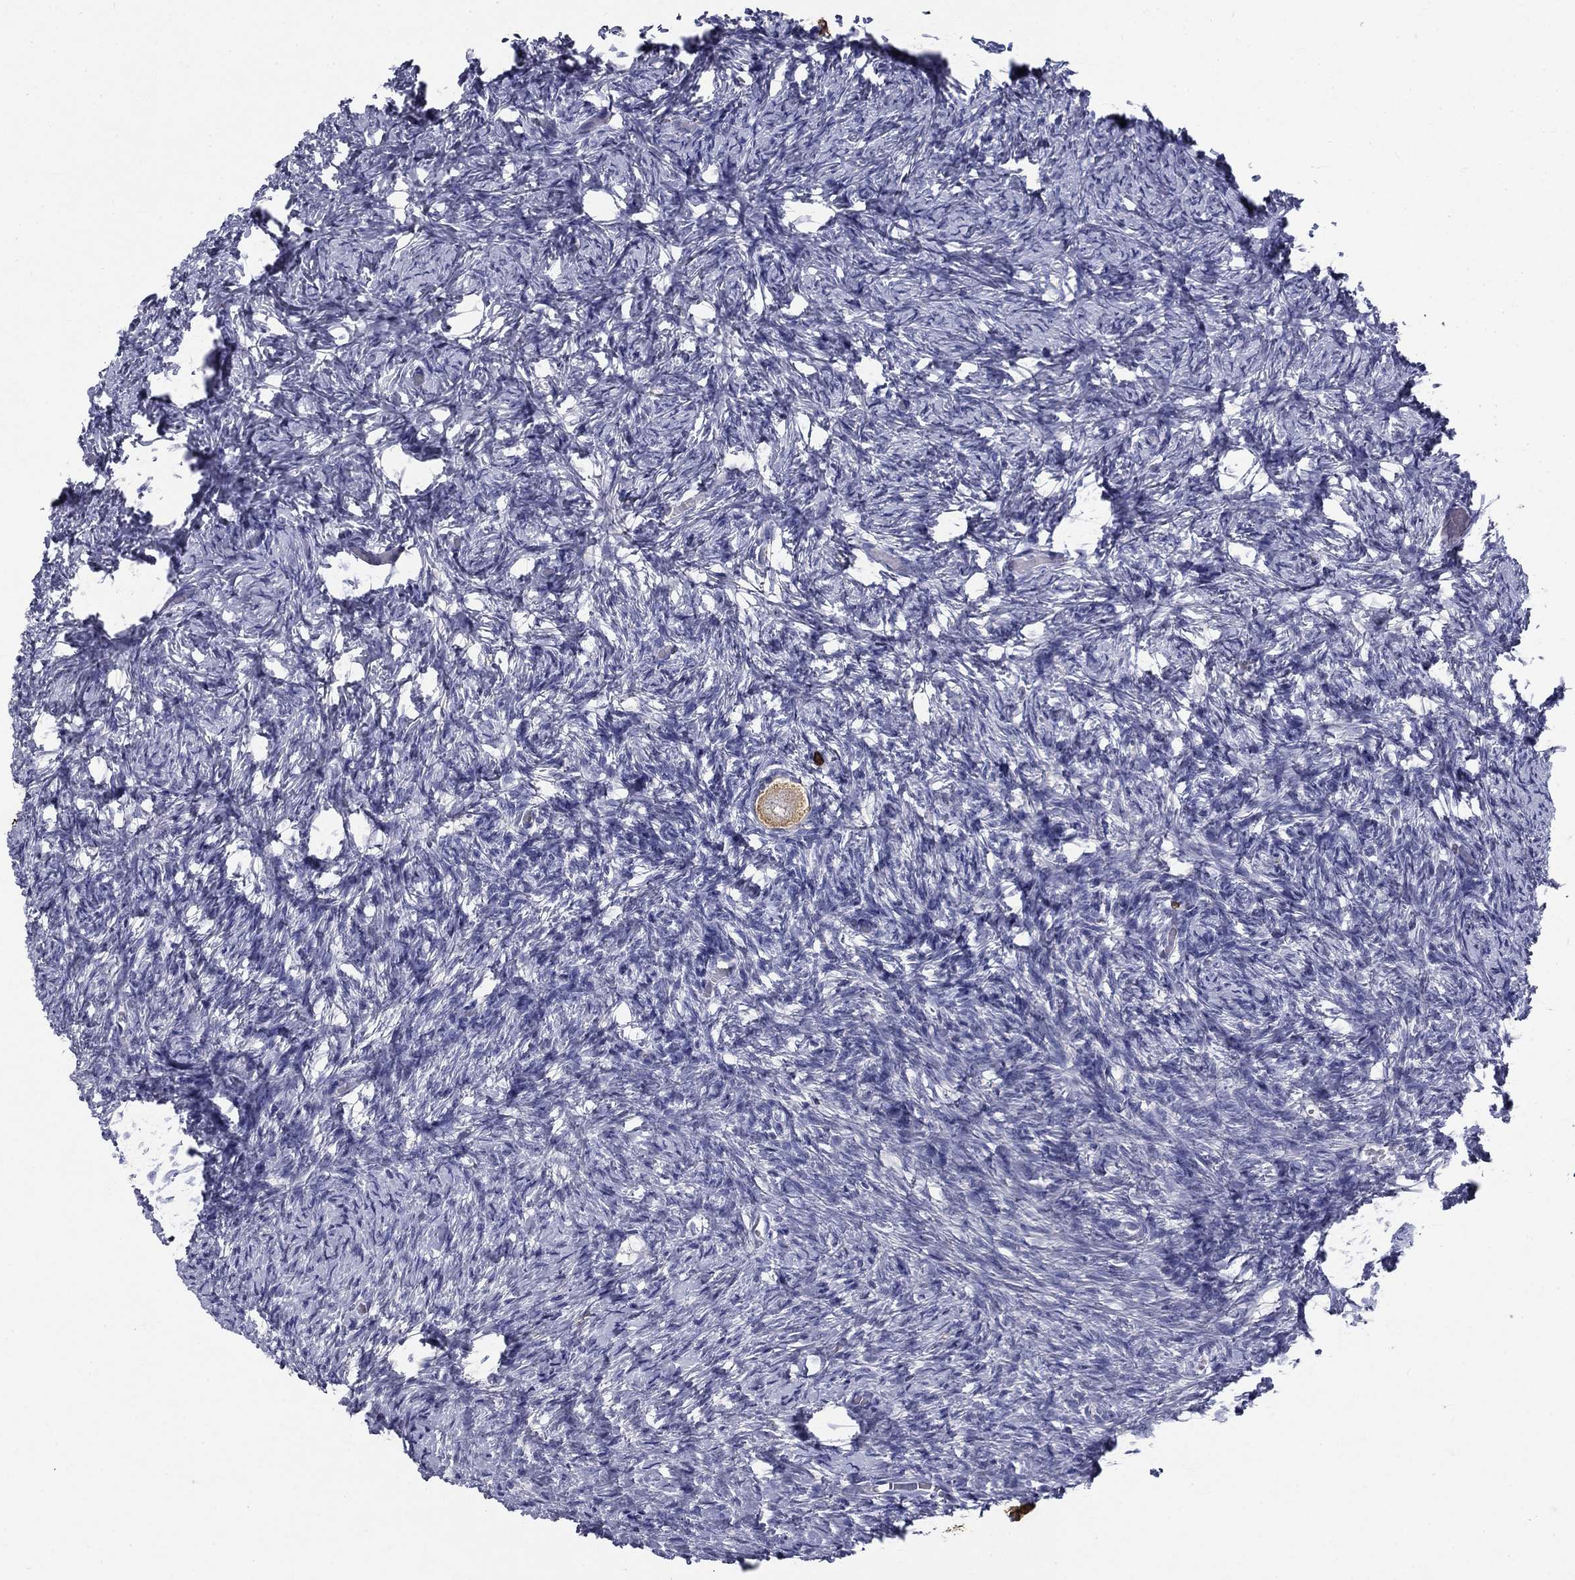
{"staining": {"intensity": "weak", "quantity": ">75%", "location": "cytoplasmic/membranous"}, "tissue": "ovary", "cell_type": "Follicle cells", "image_type": "normal", "snomed": [{"axis": "morphology", "description": "Normal tissue, NOS"}, {"axis": "topography", "description": "Ovary"}], "caption": "Immunohistochemical staining of unremarkable ovary reveals low levels of weak cytoplasmic/membranous positivity in about >75% of follicle cells. (Stains: DAB in brown, nuclei in blue, Microscopy: brightfield microscopy at high magnification).", "gene": "IGSF8", "patient": {"sex": "female", "age": 39}}